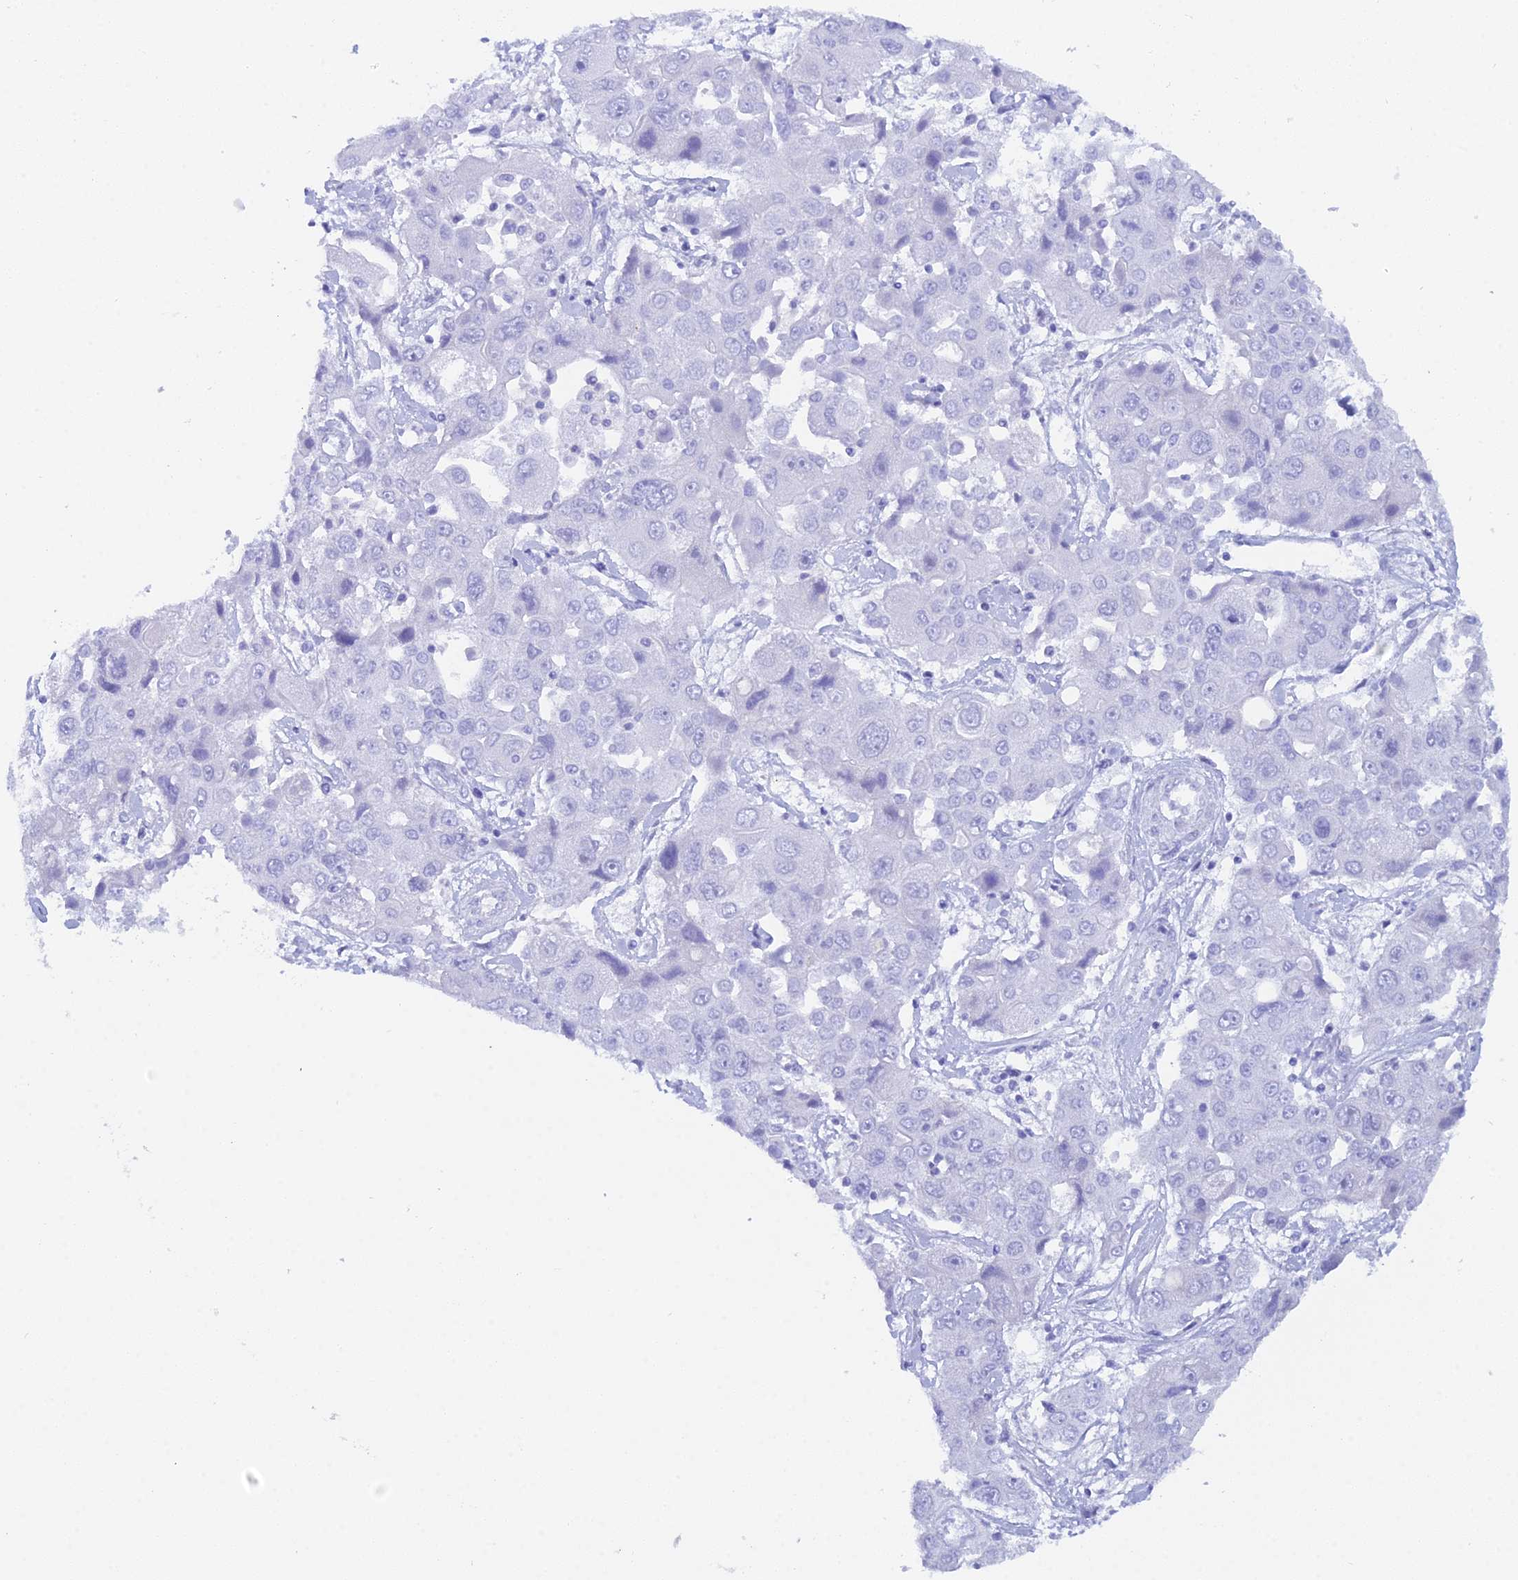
{"staining": {"intensity": "negative", "quantity": "none", "location": "none"}, "tissue": "liver cancer", "cell_type": "Tumor cells", "image_type": "cancer", "snomed": [{"axis": "morphology", "description": "Cholangiocarcinoma"}, {"axis": "topography", "description": "Liver"}], "caption": "DAB (3,3'-diaminobenzidine) immunohistochemical staining of liver cancer (cholangiocarcinoma) demonstrates no significant positivity in tumor cells.", "gene": "REG1A", "patient": {"sex": "male", "age": 67}}